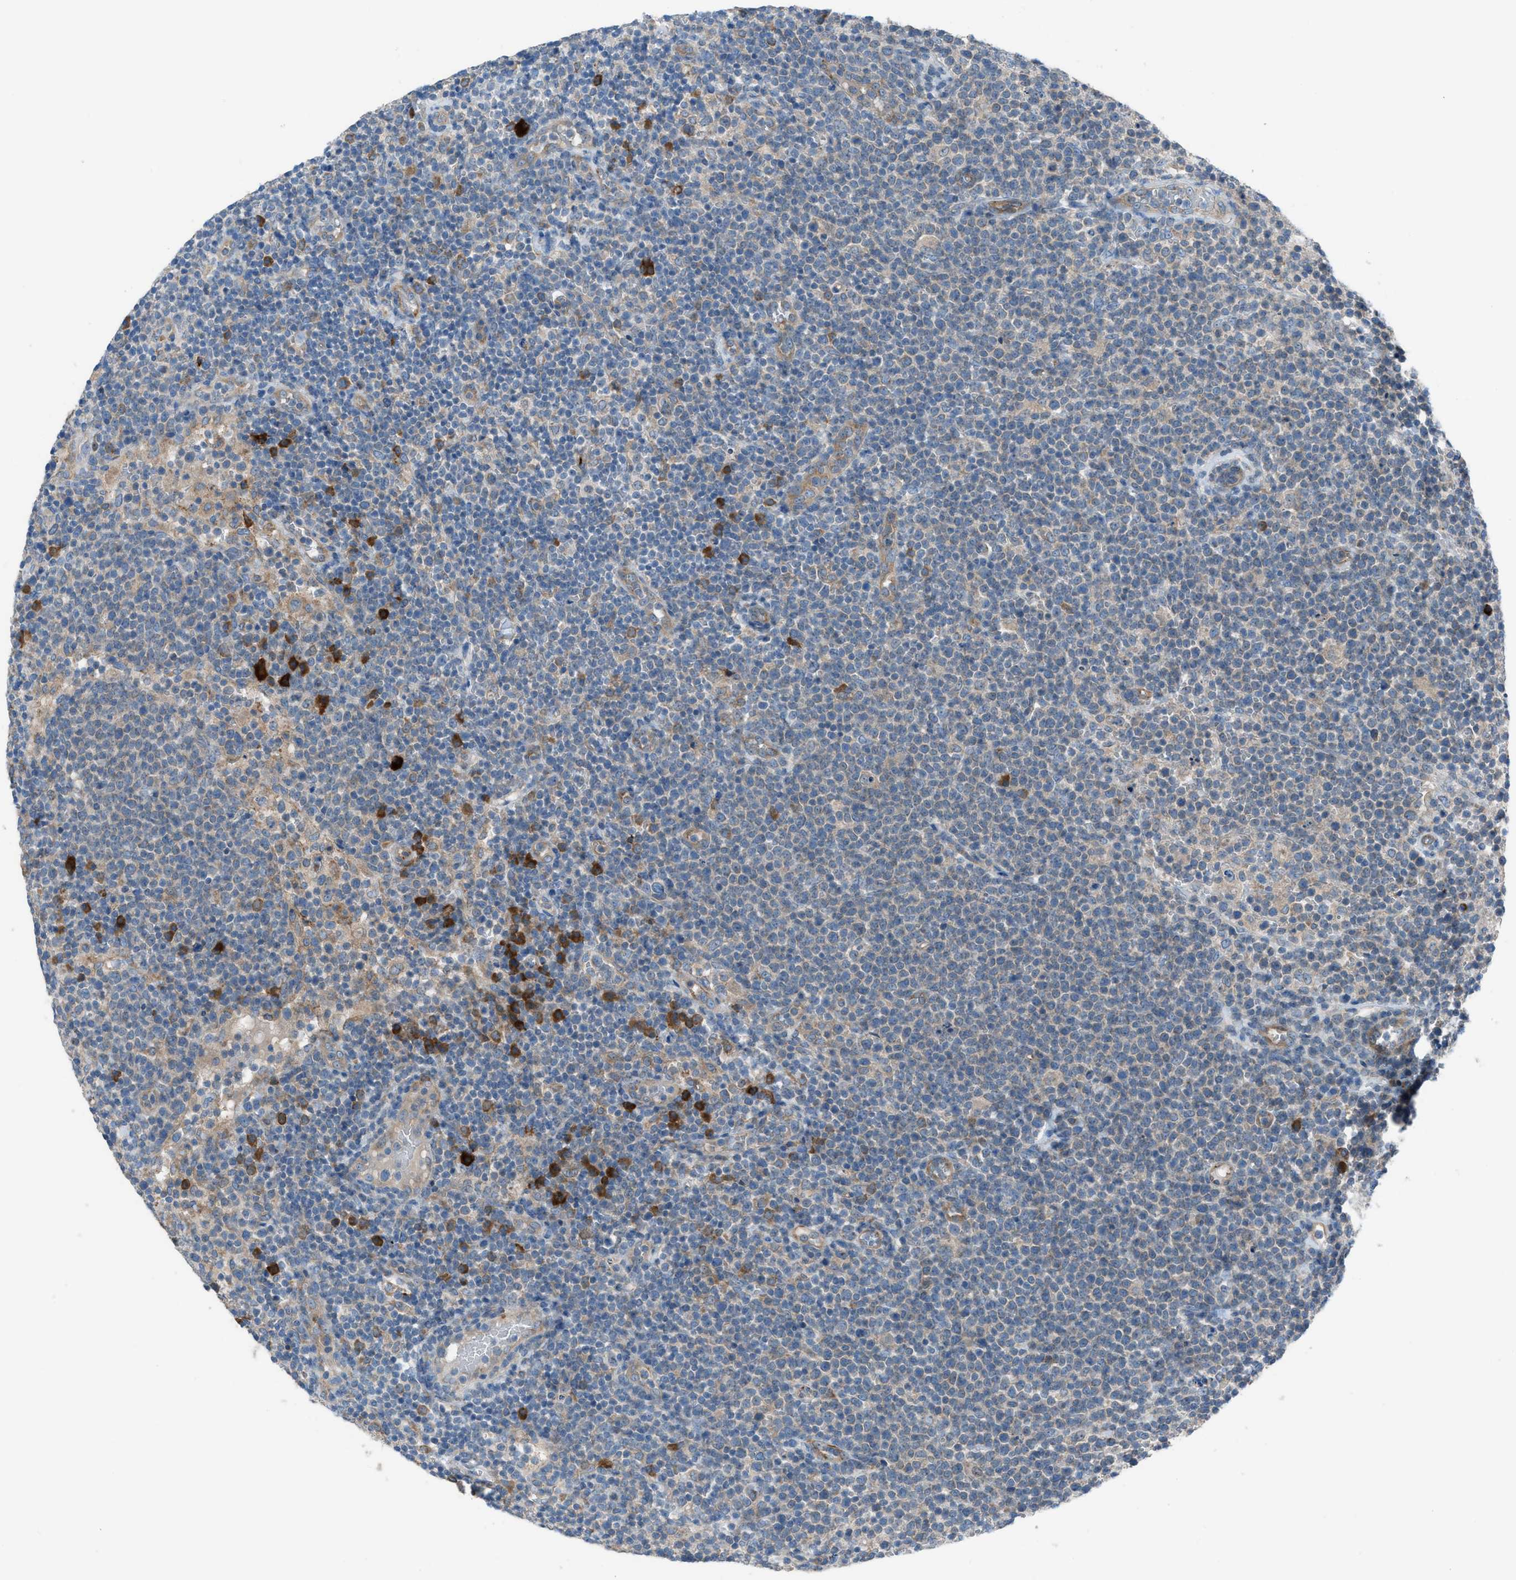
{"staining": {"intensity": "weak", "quantity": "<25%", "location": "cytoplasmic/membranous"}, "tissue": "lymphoma", "cell_type": "Tumor cells", "image_type": "cancer", "snomed": [{"axis": "morphology", "description": "Malignant lymphoma, non-Hodgkin's type, High grade"}, {"axis": "topography", "description": "Lymph node"}], "caption": "Immunohistochemistry histopathology image of malignant lymphoma, non-Hodgkin's type (high-grade) stained for a protein (brown), which reveals no positivity in tumor cells.", "gene": "HEG1", "patient": {"sex": "male", "age": 61}}